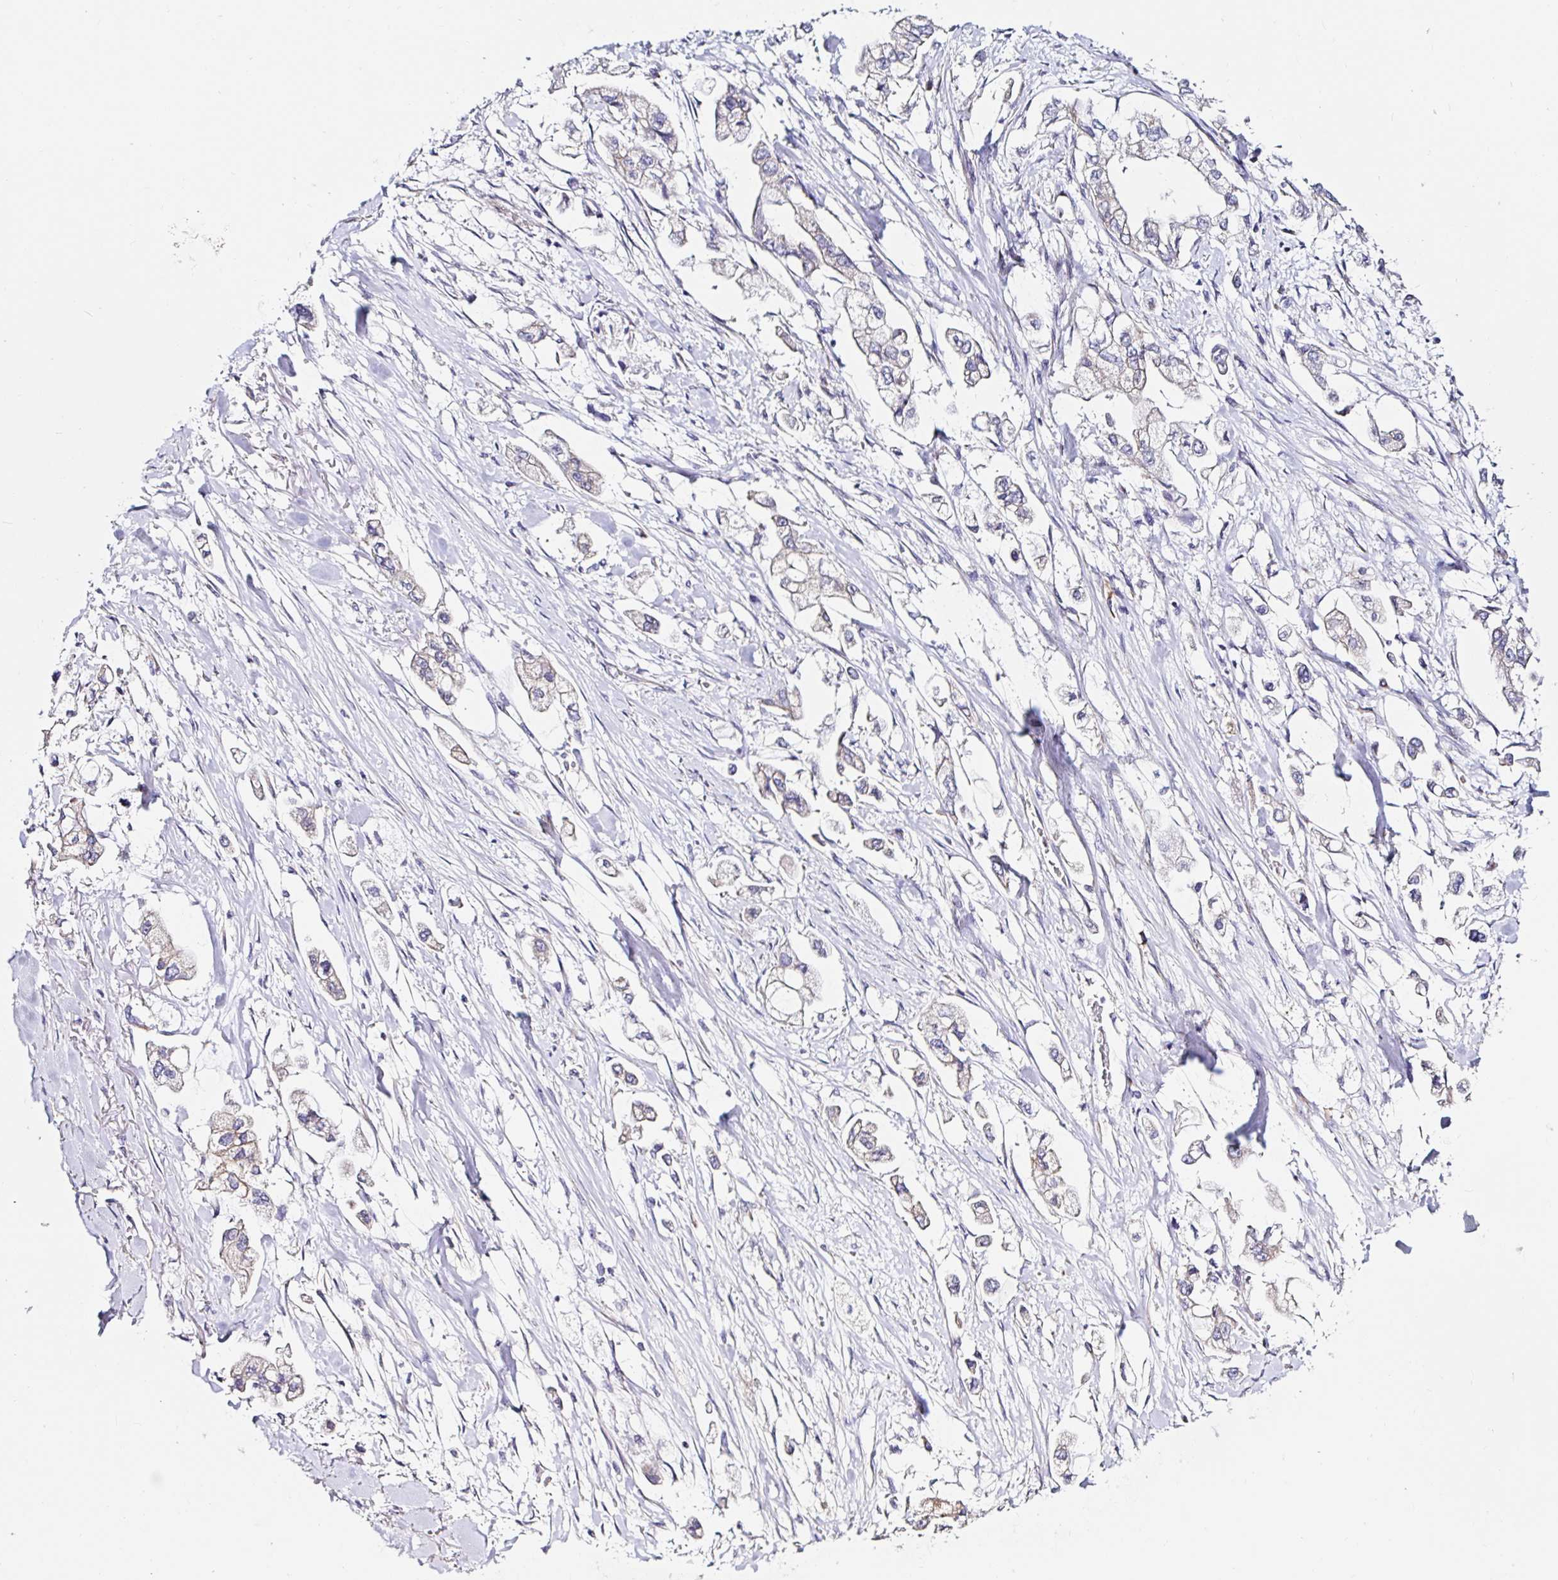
{"staining": {"intensity": "negative", "quantity": "none", "location": "none"}, "tissue": "stomach cancer", "cell_type": "Tumor cells", "image_type": "cancer", "snomed": [{"axis": "morphology", "description": "Adenocarcinoma, NOS"}, {"axis": "topography", "description": "Stomach"}], "caption": "Tumor cells are negative for protein expression in human stomach cancer (adenocarcinoma). The staining was performed using DAB (3,3'-diaminobenzidine) to visualize the protein expression in brown, while the nuclei were stained in blue with hematoxylin (Magnification: 20x).", "gene": "VSIG2", "patient": {"sex": "male", "age": 62}}